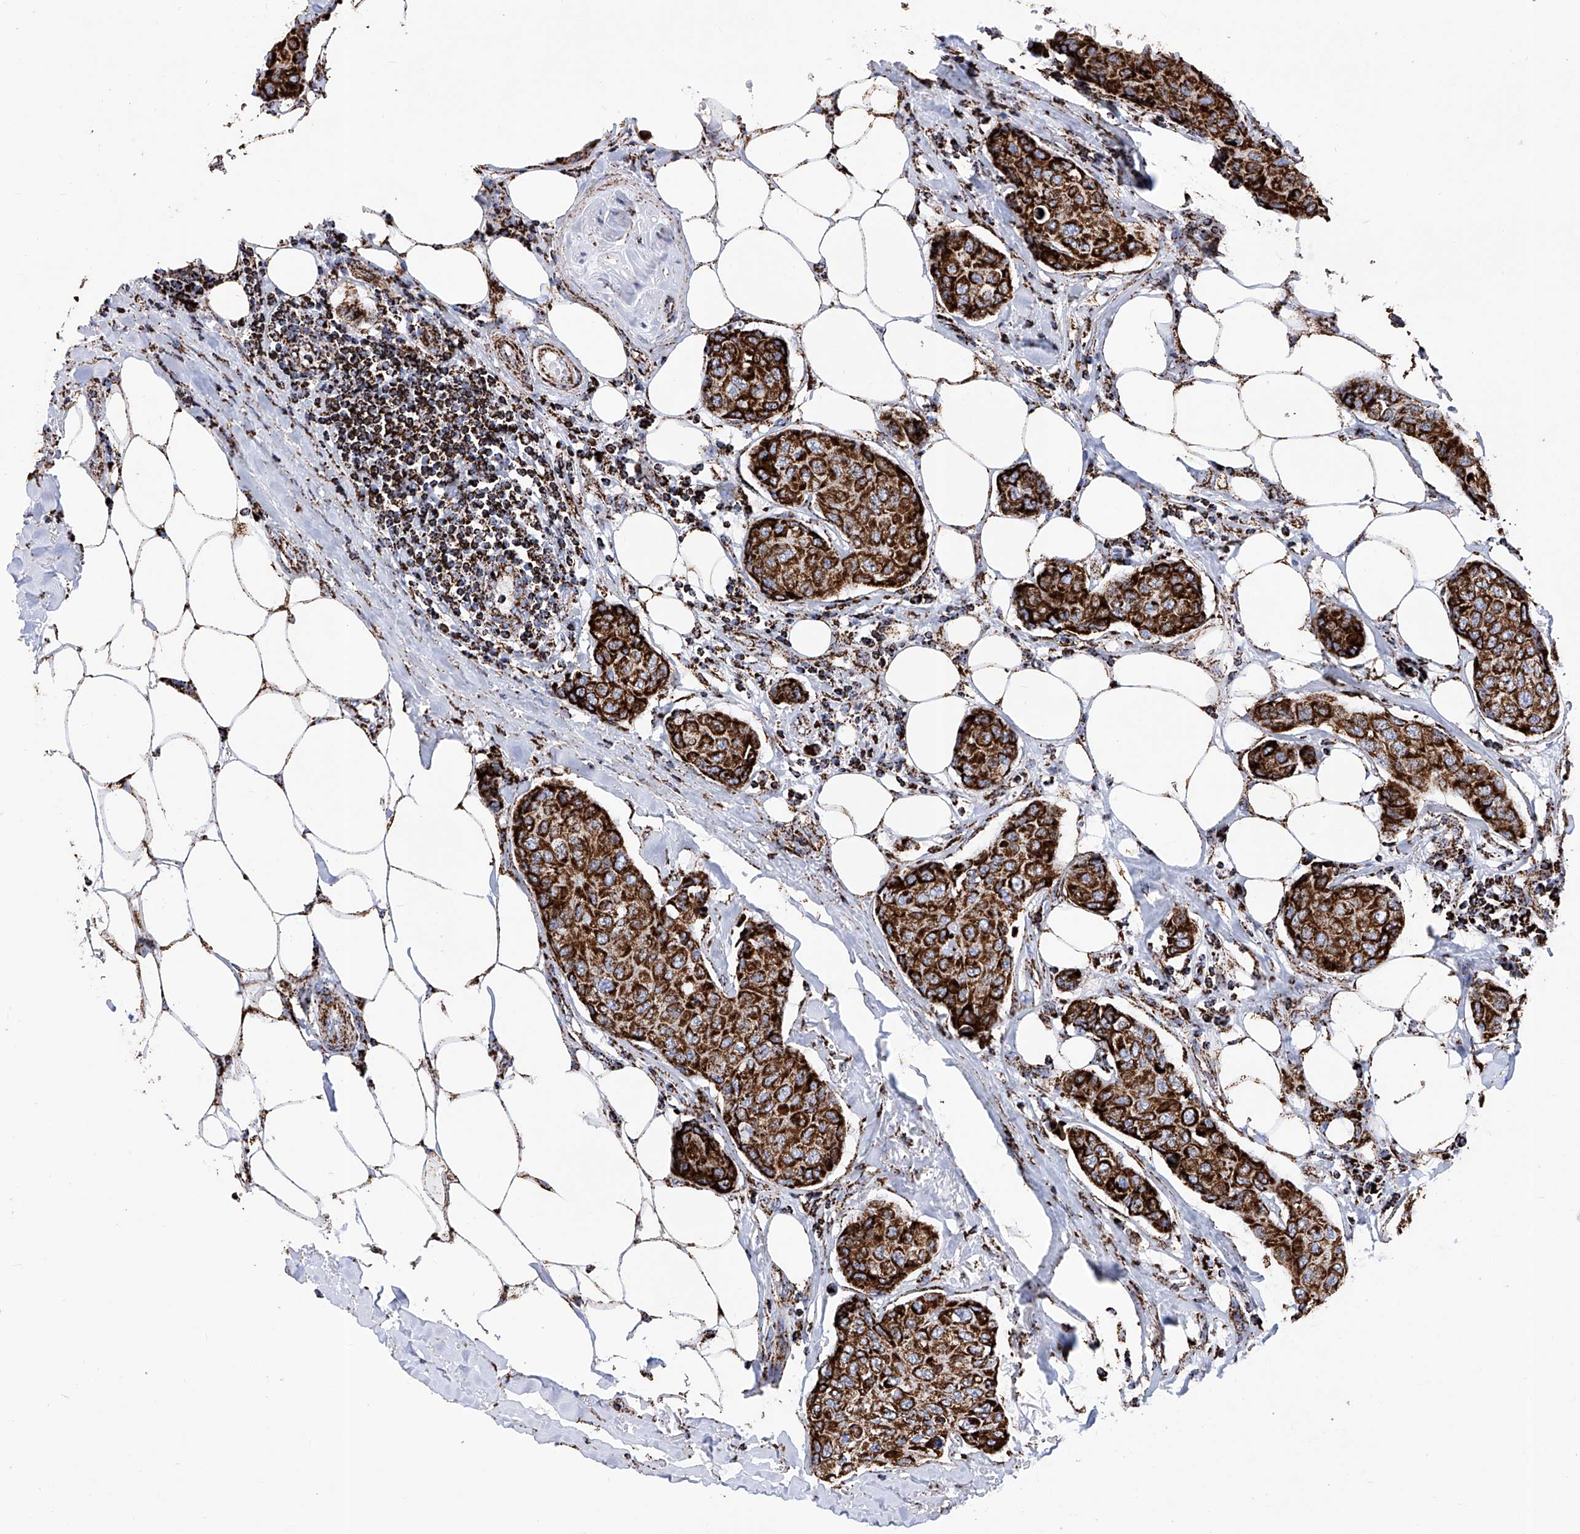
{"staining": {"intensity": "strong", "quantity": ">75%", "location": "cytoplasmic/membranous"}, "tissue": "breast cancer", "cell_type": "Tumor cells", "image_type": "cancer", "snomed": [{"axis": "morphology", "description": "Duct carcinoma"}, {"axis": "topography", "description": "Breast"}], "caption": "Immunohistochemical staining of breast invasive ductal carcinoma demonstrates strong cytoplasmic/membranous protein staining in approximately >75% of tumor cells.", "gene": "ATP5PF", "patient": {"sex": "female", "age": 80}}